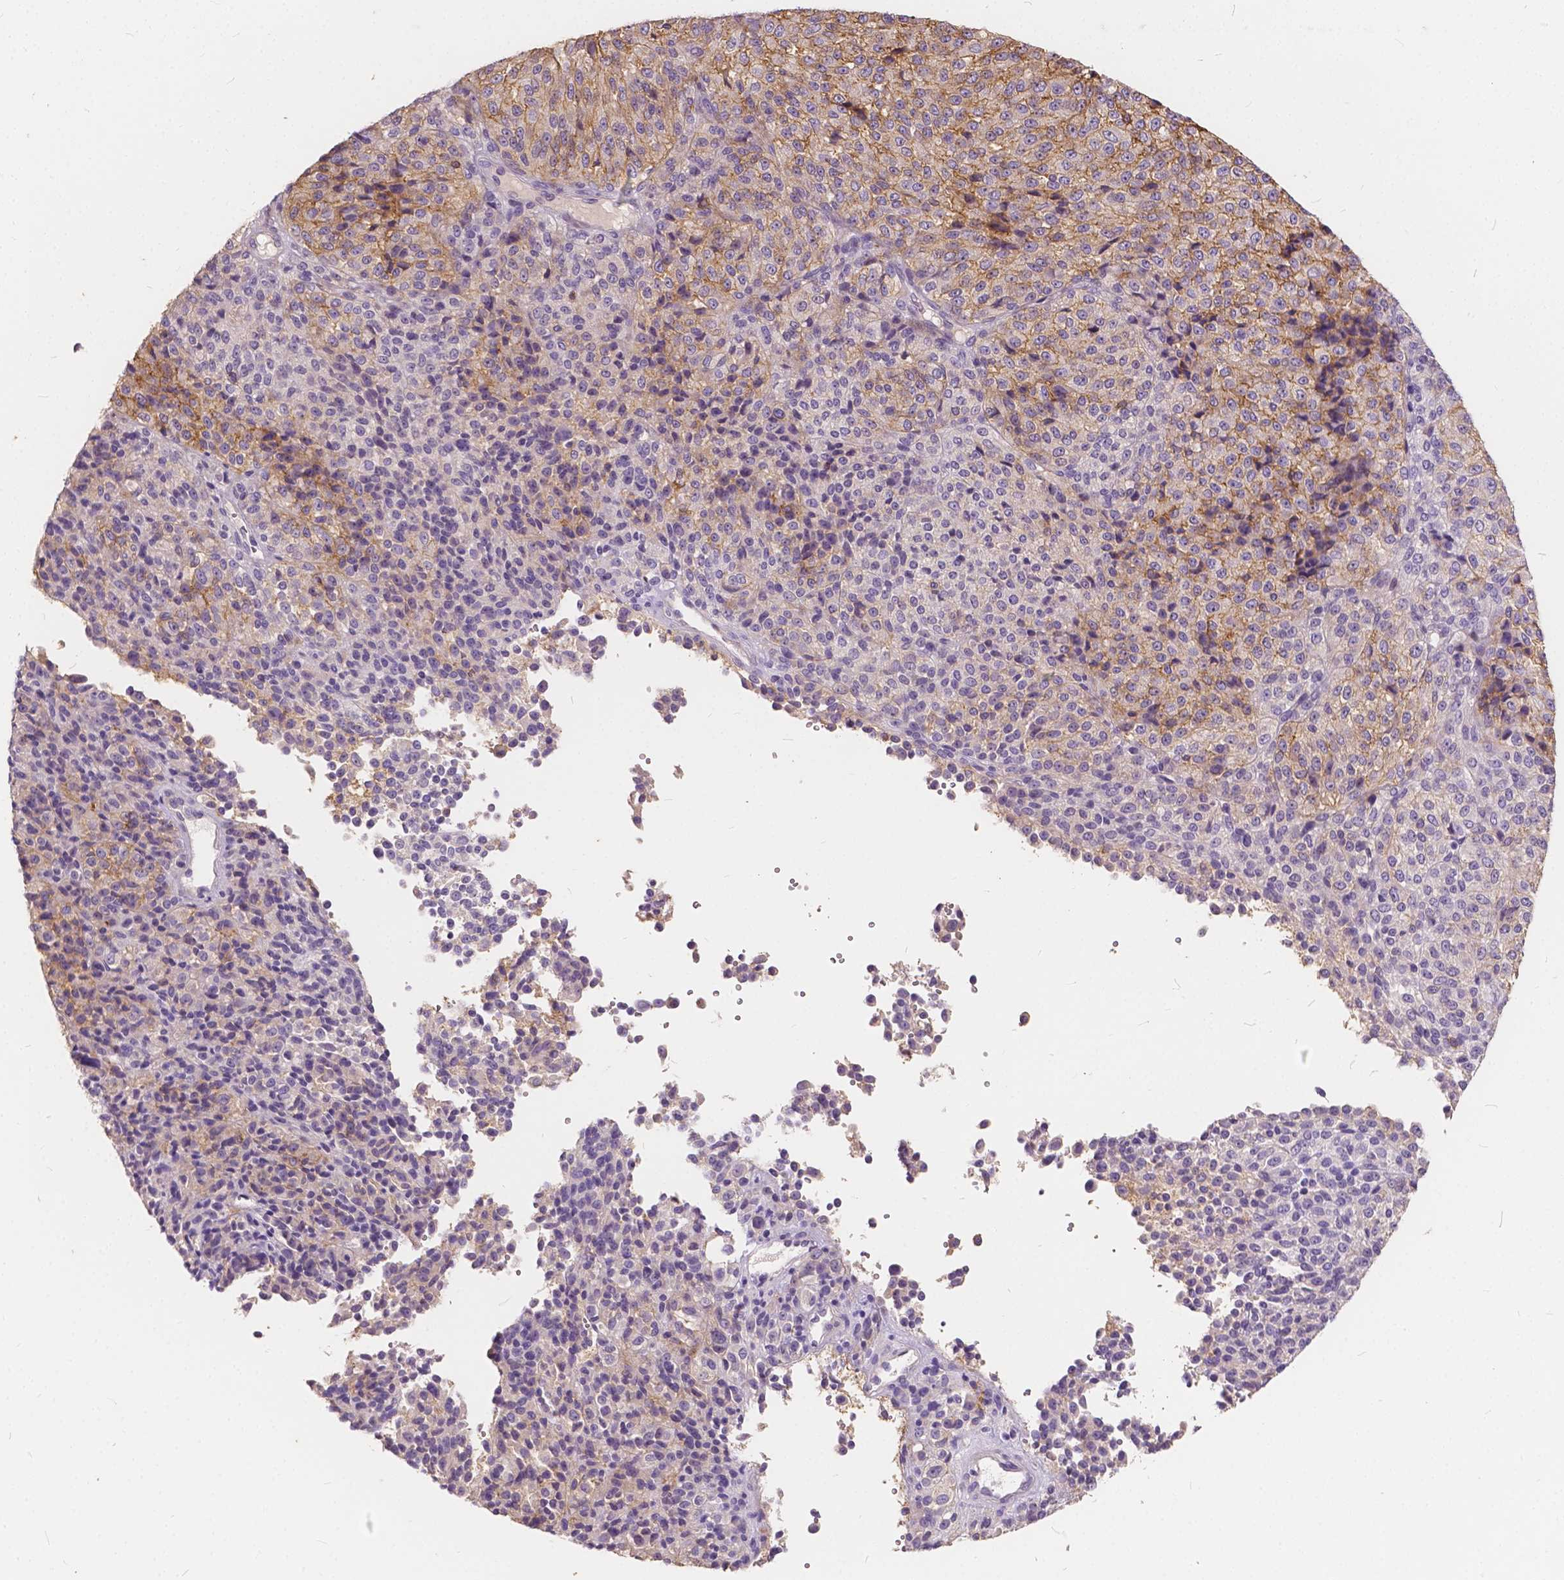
{"staining": {"intensity": "weak", "quantity": "25%-75%", "location": "cytoplasmic/membranous"}, "tissue": "melanoma", "cell_type": "Tumor cells", "image_type": "cancer", "snomed": [{"axis": "morphology", "description": "Malignant melanoma, Metastatic site"}, {"axis": "topography", "description": "Brain"}], "caption": "A brown stain labels weak cytoplasmic/membranous positivity of a protein in human melanoma tumor cells. Nuclei are stained in blue.", "gene": "SLC7A8", "patient": {"sex": "female", "age": 56}}